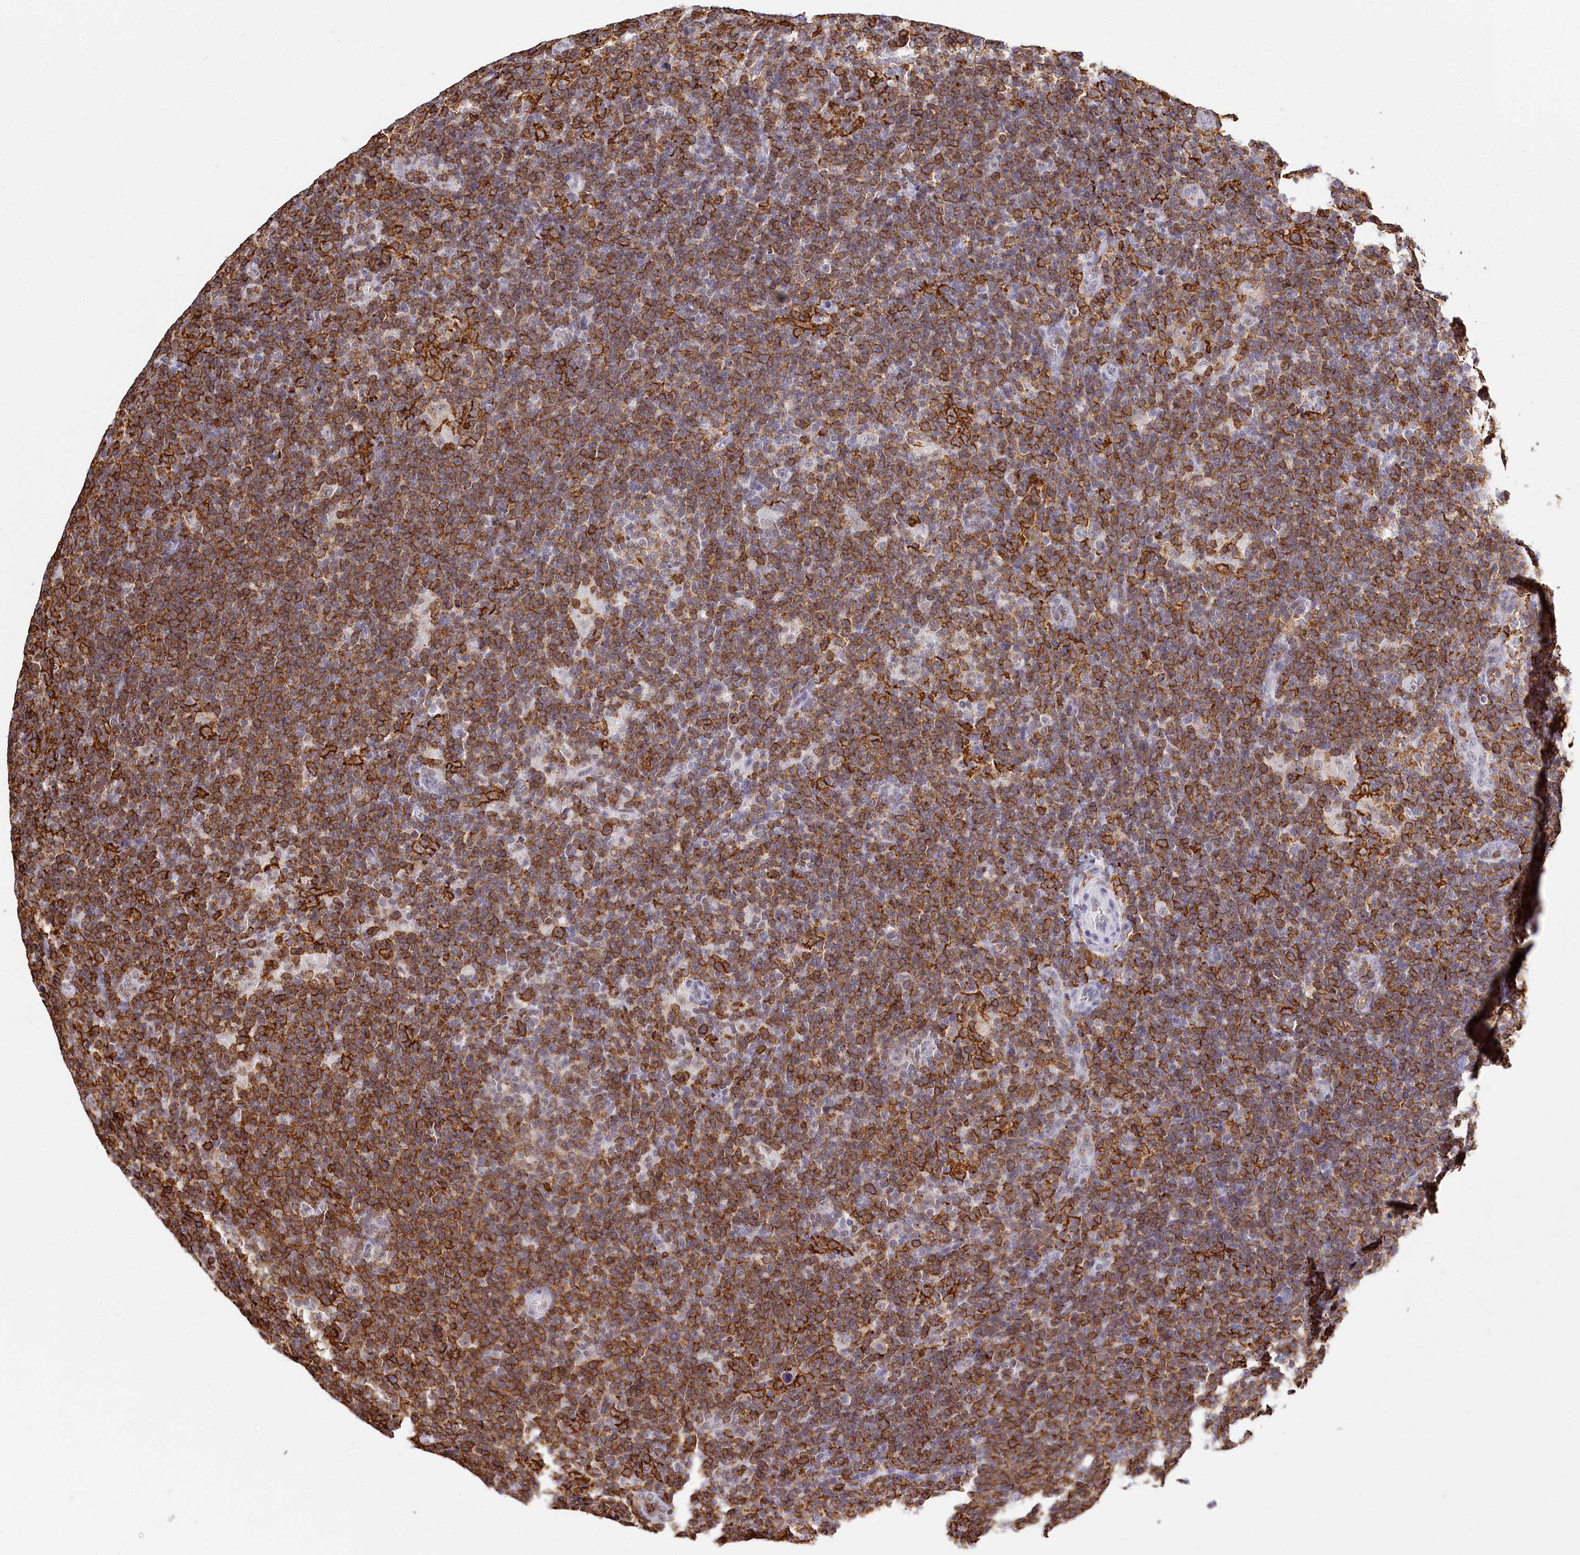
{"staining": {"intensity": "negative", "quantity": "none", "location": "none"}, "tissue": "lymphoma", "cell_type": "Tumor cells", "image_type": "cancer", "snomed": [{"axis": "morphology", "description": "Hodgkin's disease, NOS"}, {"axis": "topography", "description": "Lymph node"}], "caption": "IHC micrograph of neoplastic tissue: lymphoma stained with DAB (3,3'-diaminobenzidine) exhibits no significant protein staining in tumor cells.", "gene": "BARD1", "patient": {"sex": "female", "age": 57}}